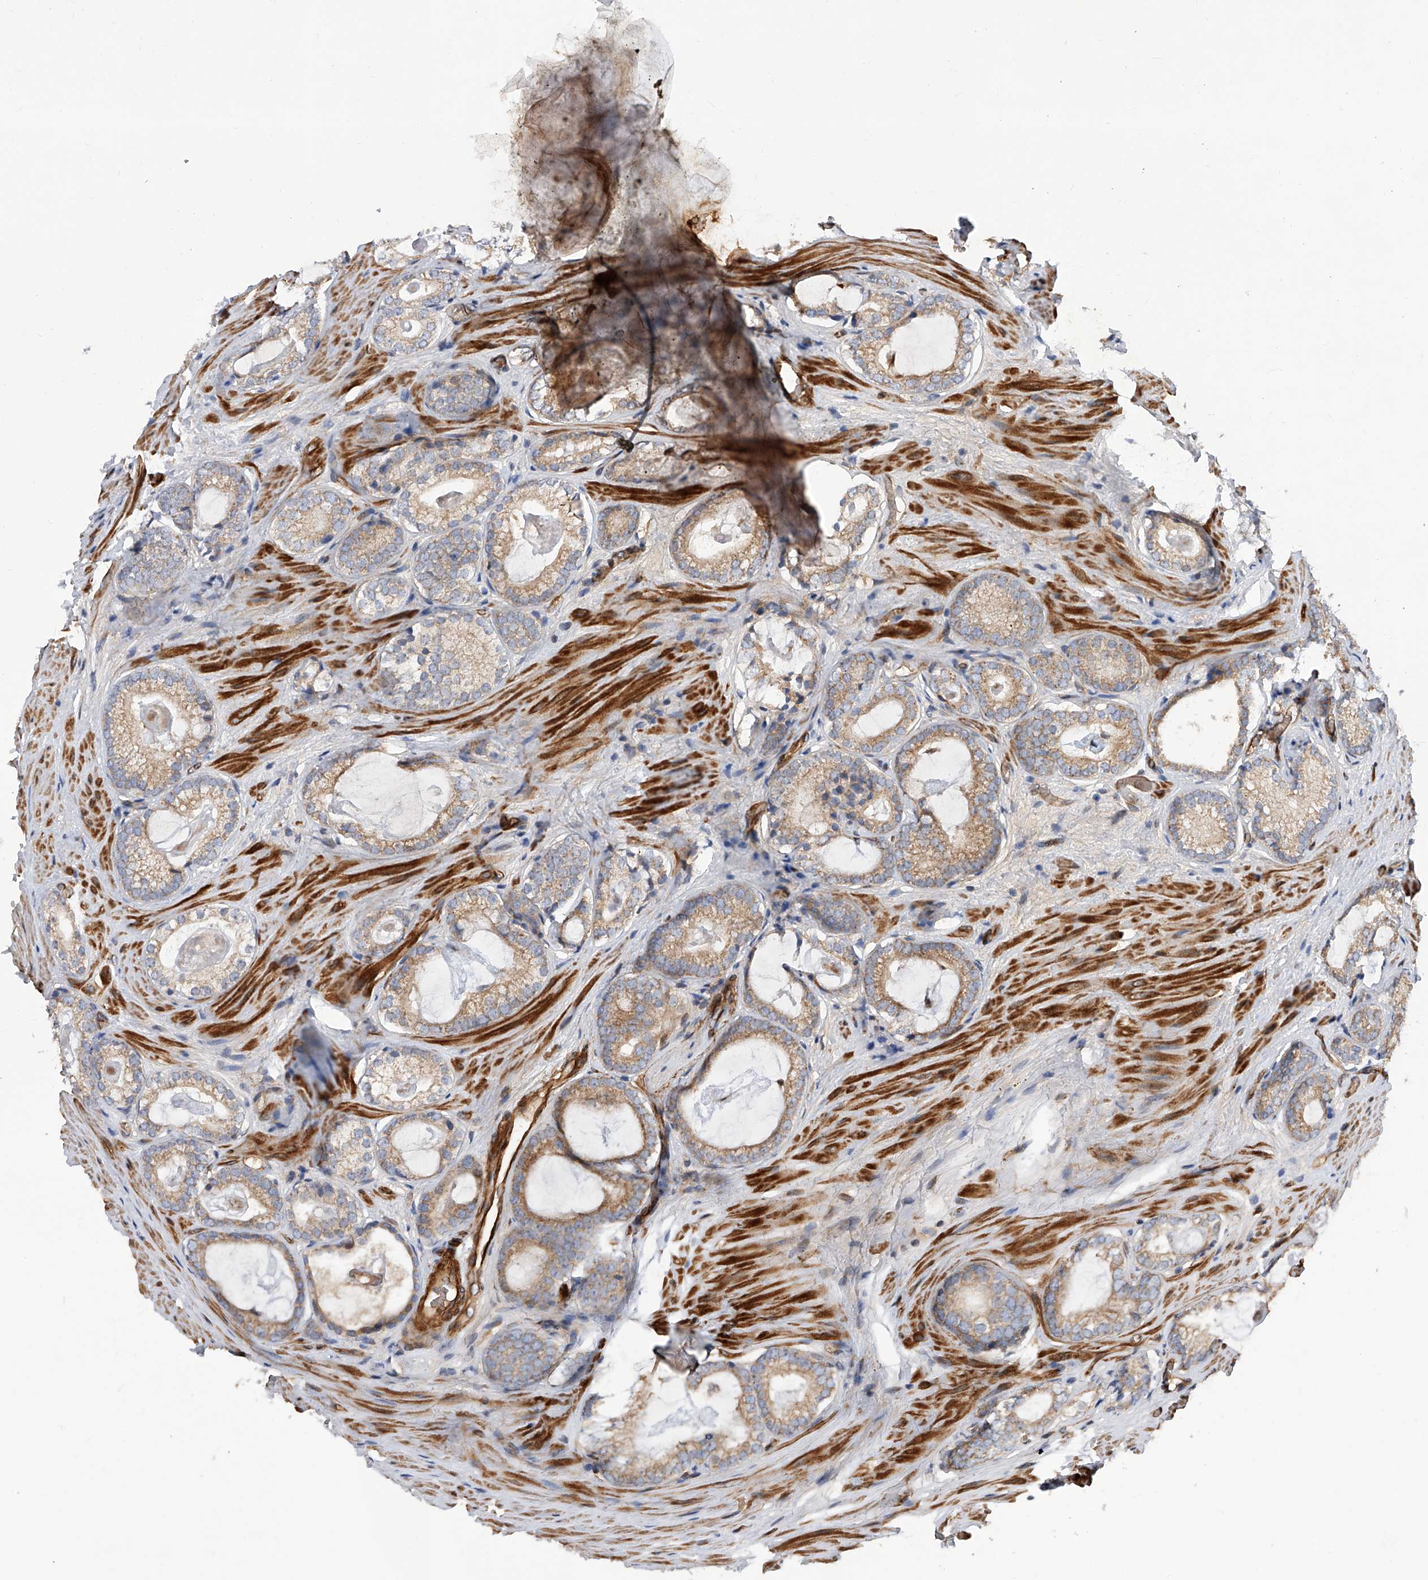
{"staining": {"intensity": "moderate", "quantity": ">75%", "location": "cytoplasmic/membranous"}, "tissue": "prostate cancer", "cell_type": "Tumor cells", "image_type": "cancer", "snomed": [{"axis": "morphology", "description": "Adenocarcinoma, High grade"}, {"axis": "topography", "description": "Prostate"}], "caption": "Prostate cancer stained for a protein displays moderate cytoplasmic/membranous positivity in tumor cells.", "gene": "PDSS2", "patient": {"sex": "male", "age": 63}}